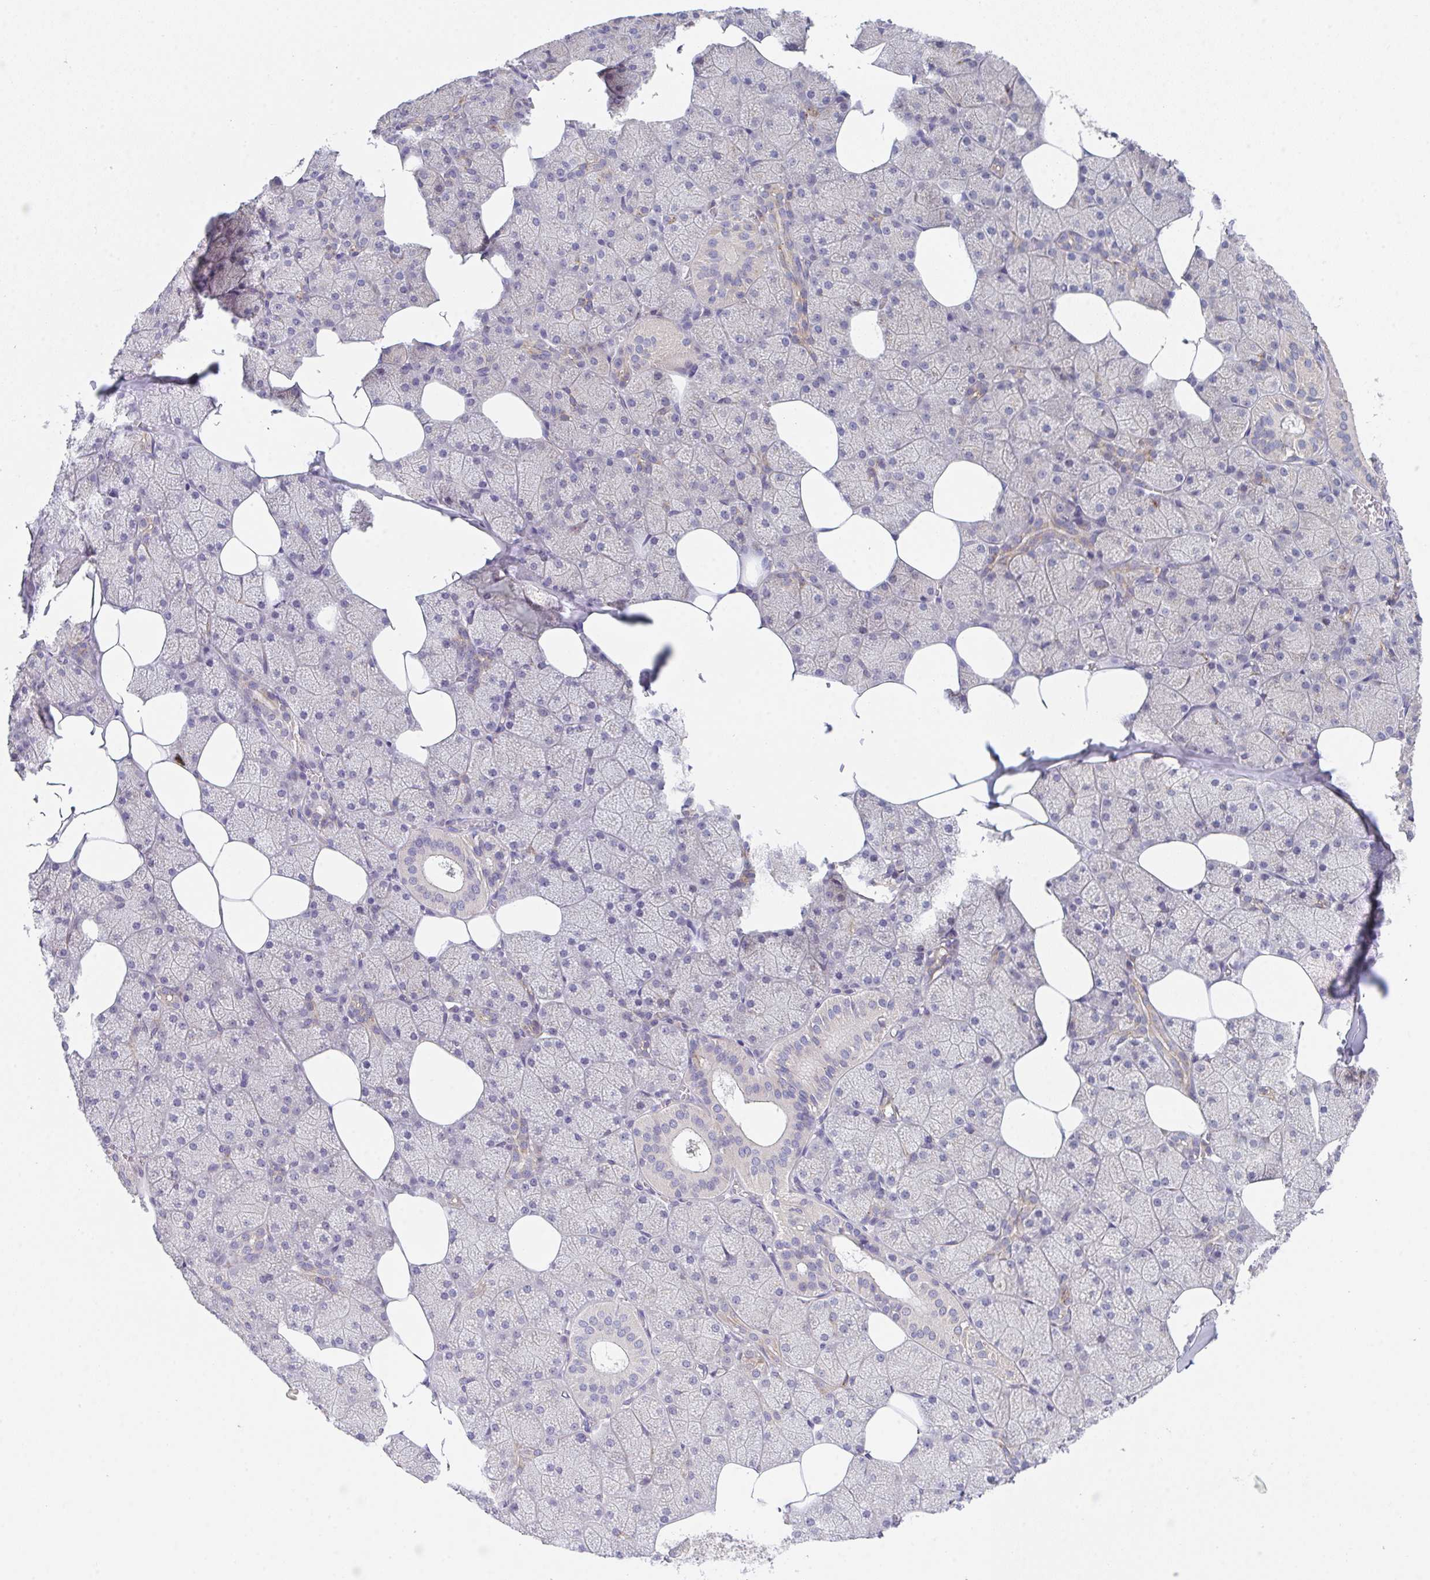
{"staining": {"intensity": "weak", "quantity": "25%-75%", "location": "cytoplasmic/membranous"}, "tissue": "salivary gland", "cell_type": "Glandular cells", "image_type": "normal", "snomed": [{"axis": "morphology", "description": "Normal tissue, NOS"}, {"axis": "topography", "description": "Salivary gland"}, {"axis": "topography", "description": "Peripheral nerve tissue"}], "caption": "Glandular cells exhibit weak cytoplasmic/membranous expression in about 25%-75% of cells in benign salivary gland. The protein is stained brown, and the nuclei are stained in blue (DAB (3,3'-diaminobenzidine) IHC with brightfield microscopy, high magnification).", "gene": "TSPAN31", "patient": {"sex": "male", "age": 38}}